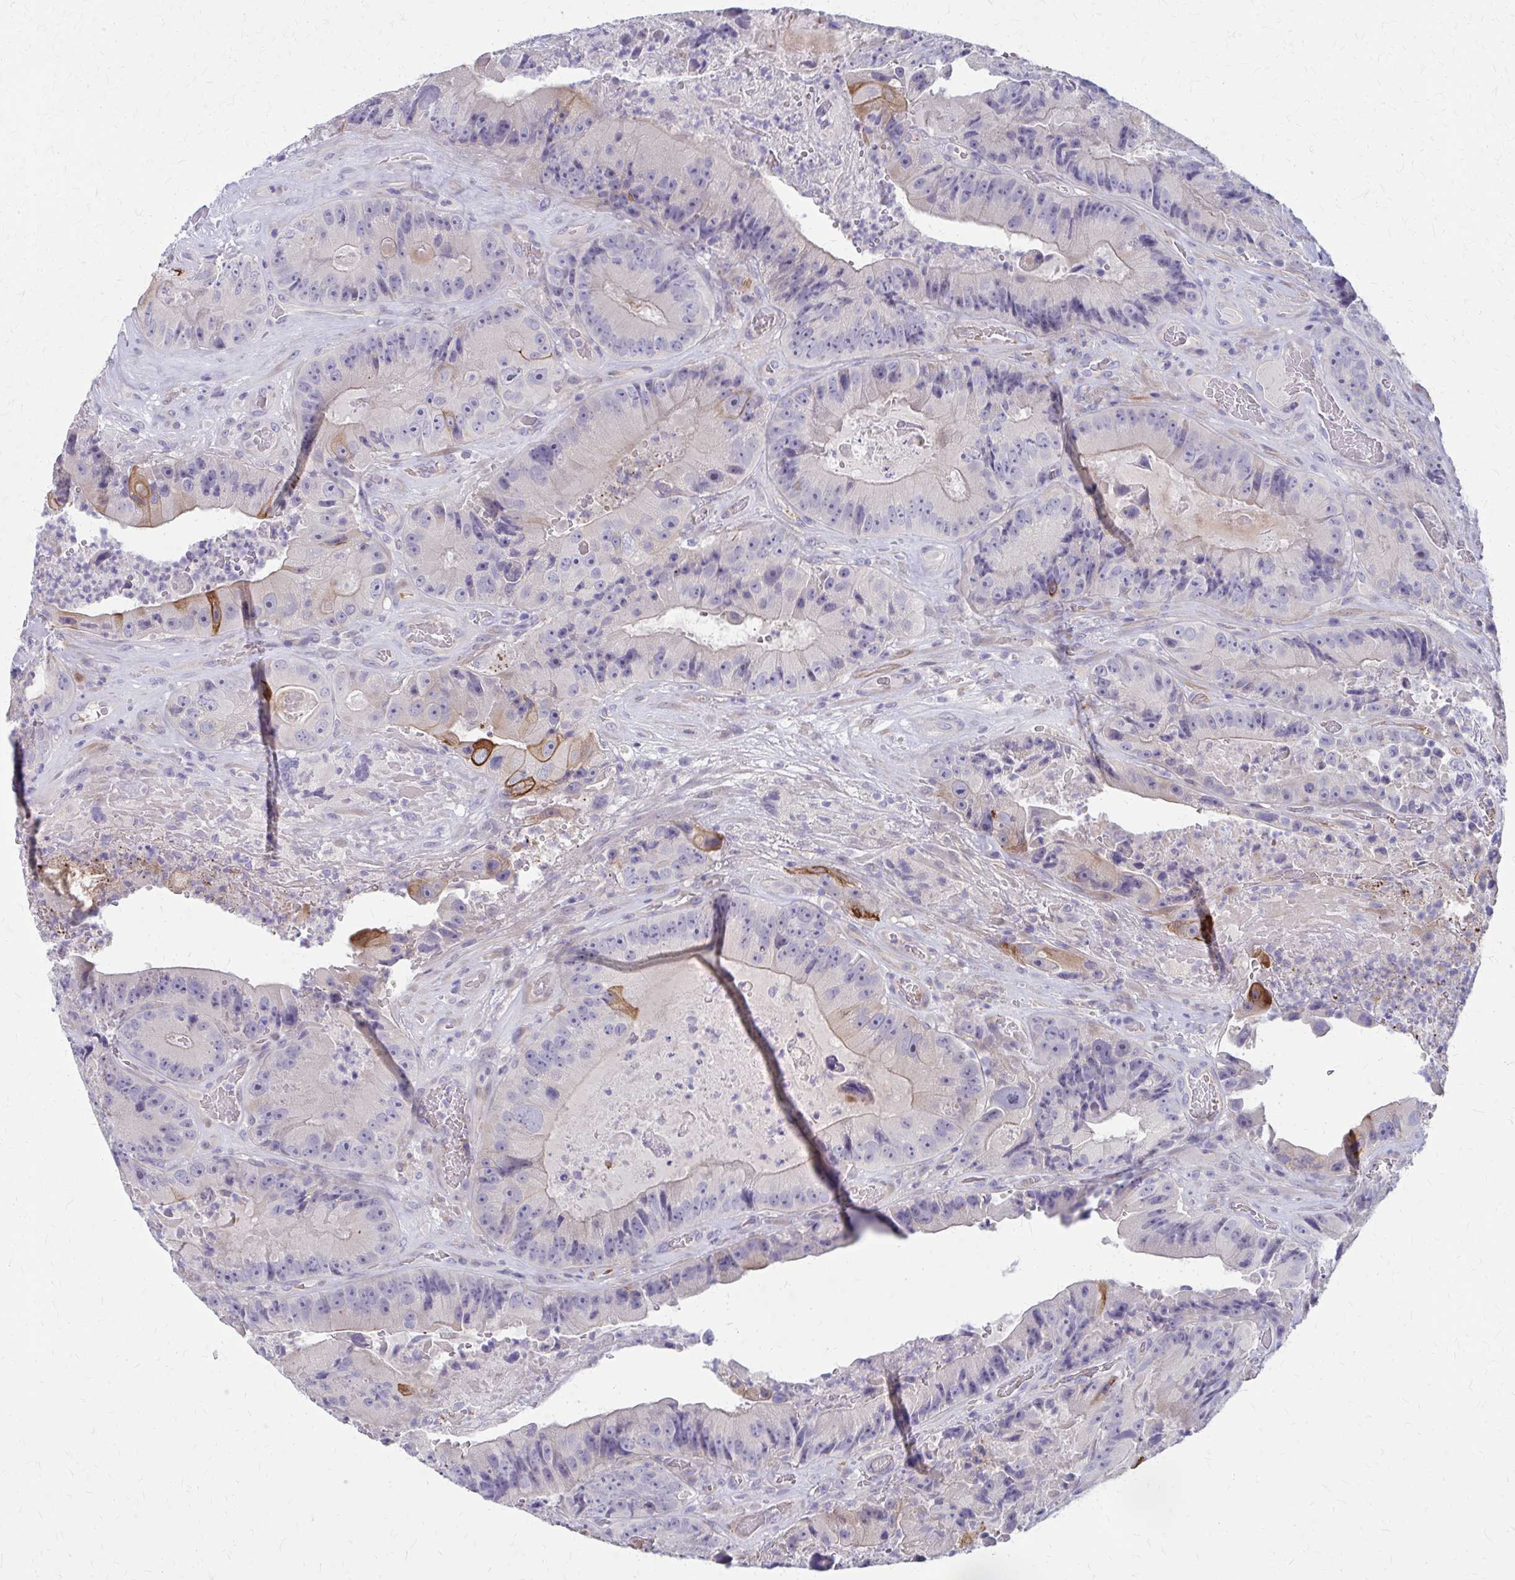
{"staining": {"intensity": "strong", "quantity": "<25%", "location": "cytoplasmic/membranous"}, "tissue": "colorectal cancer", "cell_type": "Tumor cells", "image_type": "cancer", "snomed": [{"axis": "morphology", "description": "Adenocarcinoma, NOS"}, {"axis": "topography", "description": "Colon"}], "caption": "Brown immunohistochemical staining in human colorectal cancer (adenocarcinoma) demonstrates strong cytoplasmic/membranous positivity in approximately <25% of tumor cells. Using DAB (3,3'-diaminobenzidine) (brown) and hematoxylin (blue) stains, captured at high magnification using brightfield microscopy.", "gene": "GLYATL2", "patient": {"sex": "female", "age": 86}}